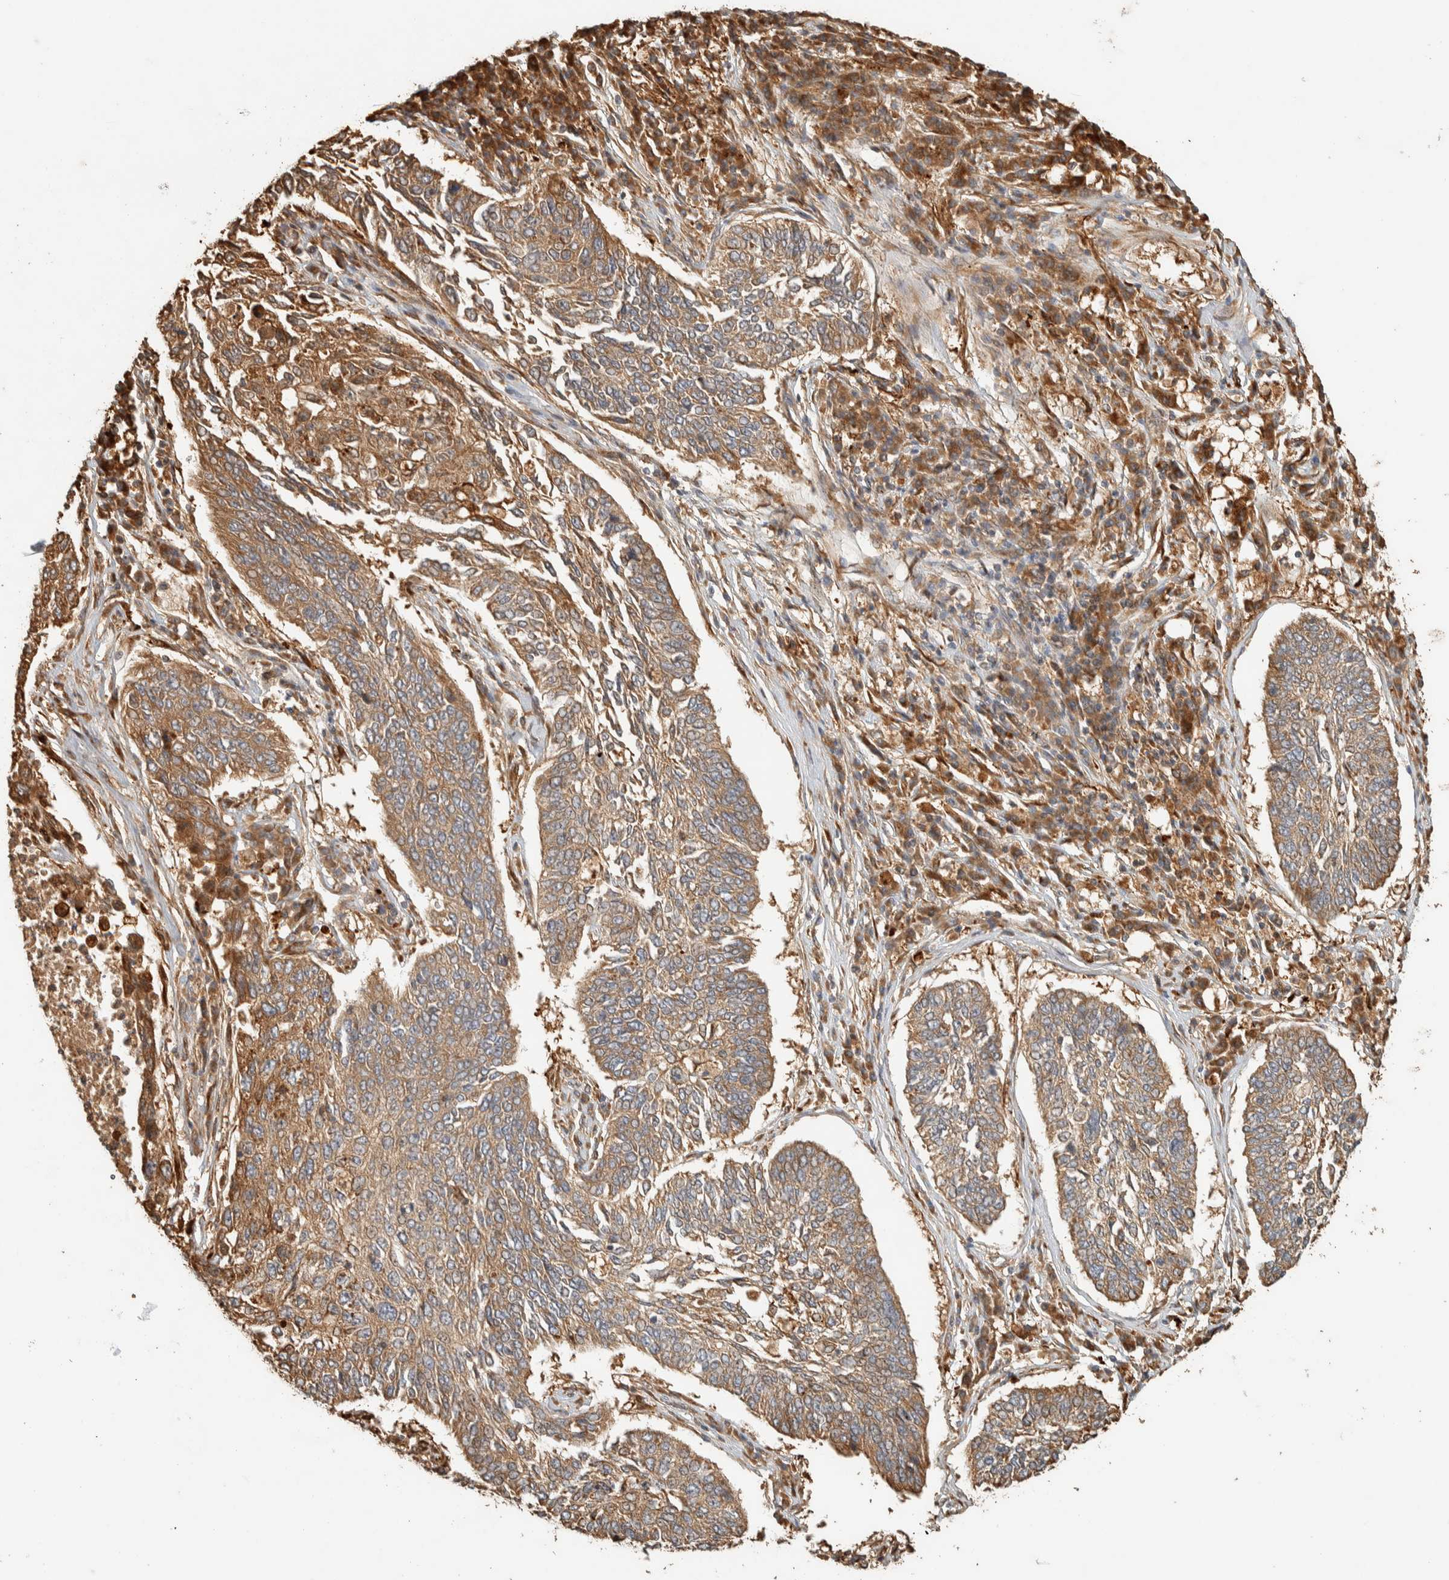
{"staining": {"intensity": "moderate", "quantity": ">75%", "location": "cytoplasmic/membranous"}, "tissue": "lung cancer", "cell_type": "Tumor cells", "image_type": "cancer", "snomed": [{"axis": "morphology", "description": "Normal tissue, NOS"}, {"axis": "morphology", "description": "Squamous cell carcinoma, NOS"}, {"axis": "topography", "description": "Cartilage tissue"}, {"axis": "topography", "description": "Bronchus"}, {"axis": "topography", "description": "Lung"}], "caption": "Lung cancer (squamous cell carcinoma) stained with DAB (3,3'-diaminobenzidine) immunohistochemistry (IHC) reveals medium levels of moderate cytoplasmic/membranous expression in about >75% of tumor cells.", "gene": "EXOC7", "patient": {"sex": "female", "age": 49}}